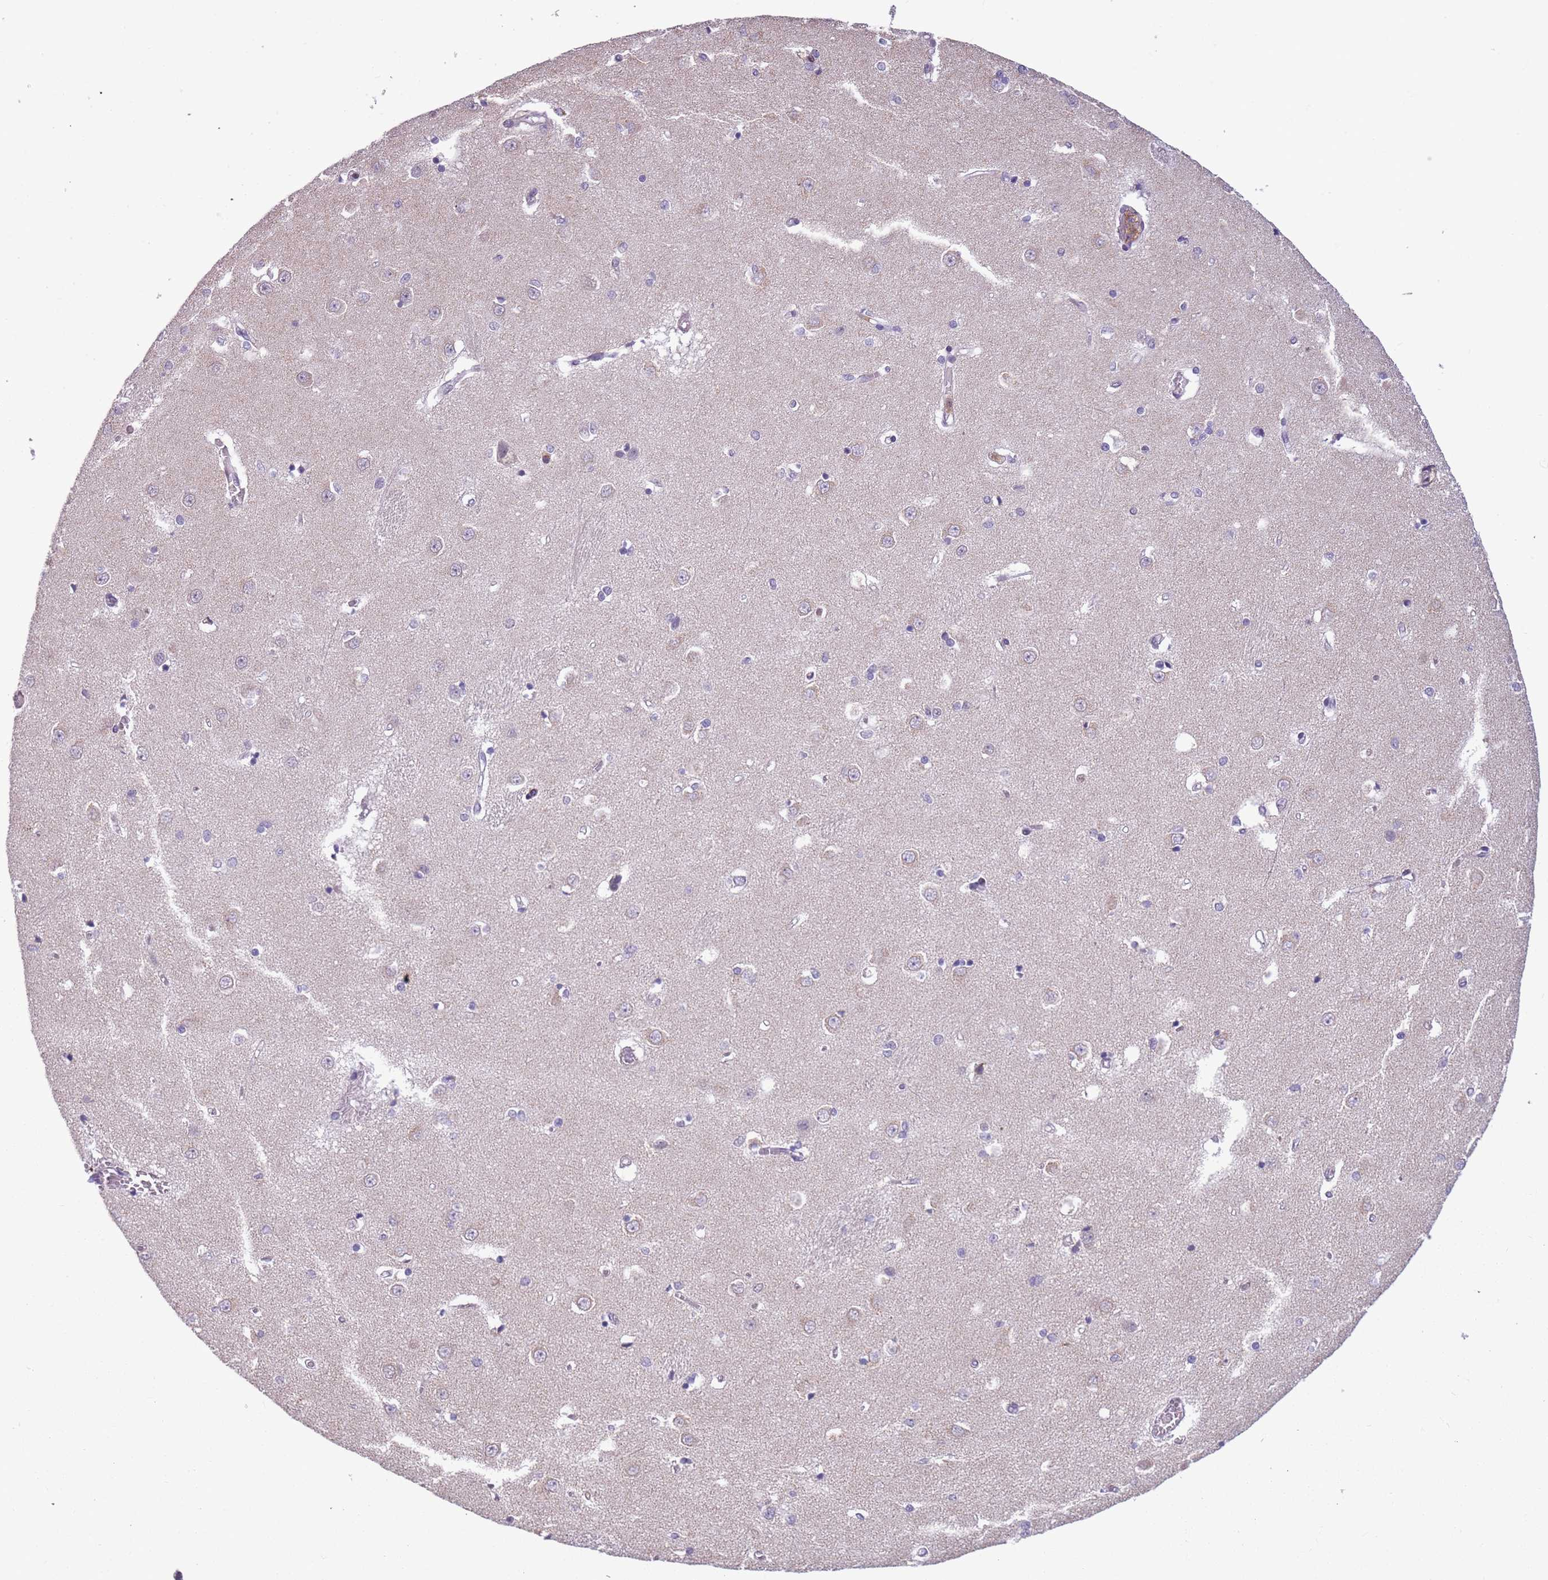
{"staining": {"intensity": "negative", "quantity": "none", "location": "none"}, "tissue": "caudate", "cell_type": "Glial cells", "image_type": "normal", "snomed": [{"axis": "morphology", "description": "Normal tissue, NOS"}, {"axis": "topography", "description": "Lateral ventricle wall"}], "caption": "Immunohistochemical staining of benign caudate displays no significant staining in glial cells.", "gene": "JAML", "patient": {"sex": "male", "age": 37}}